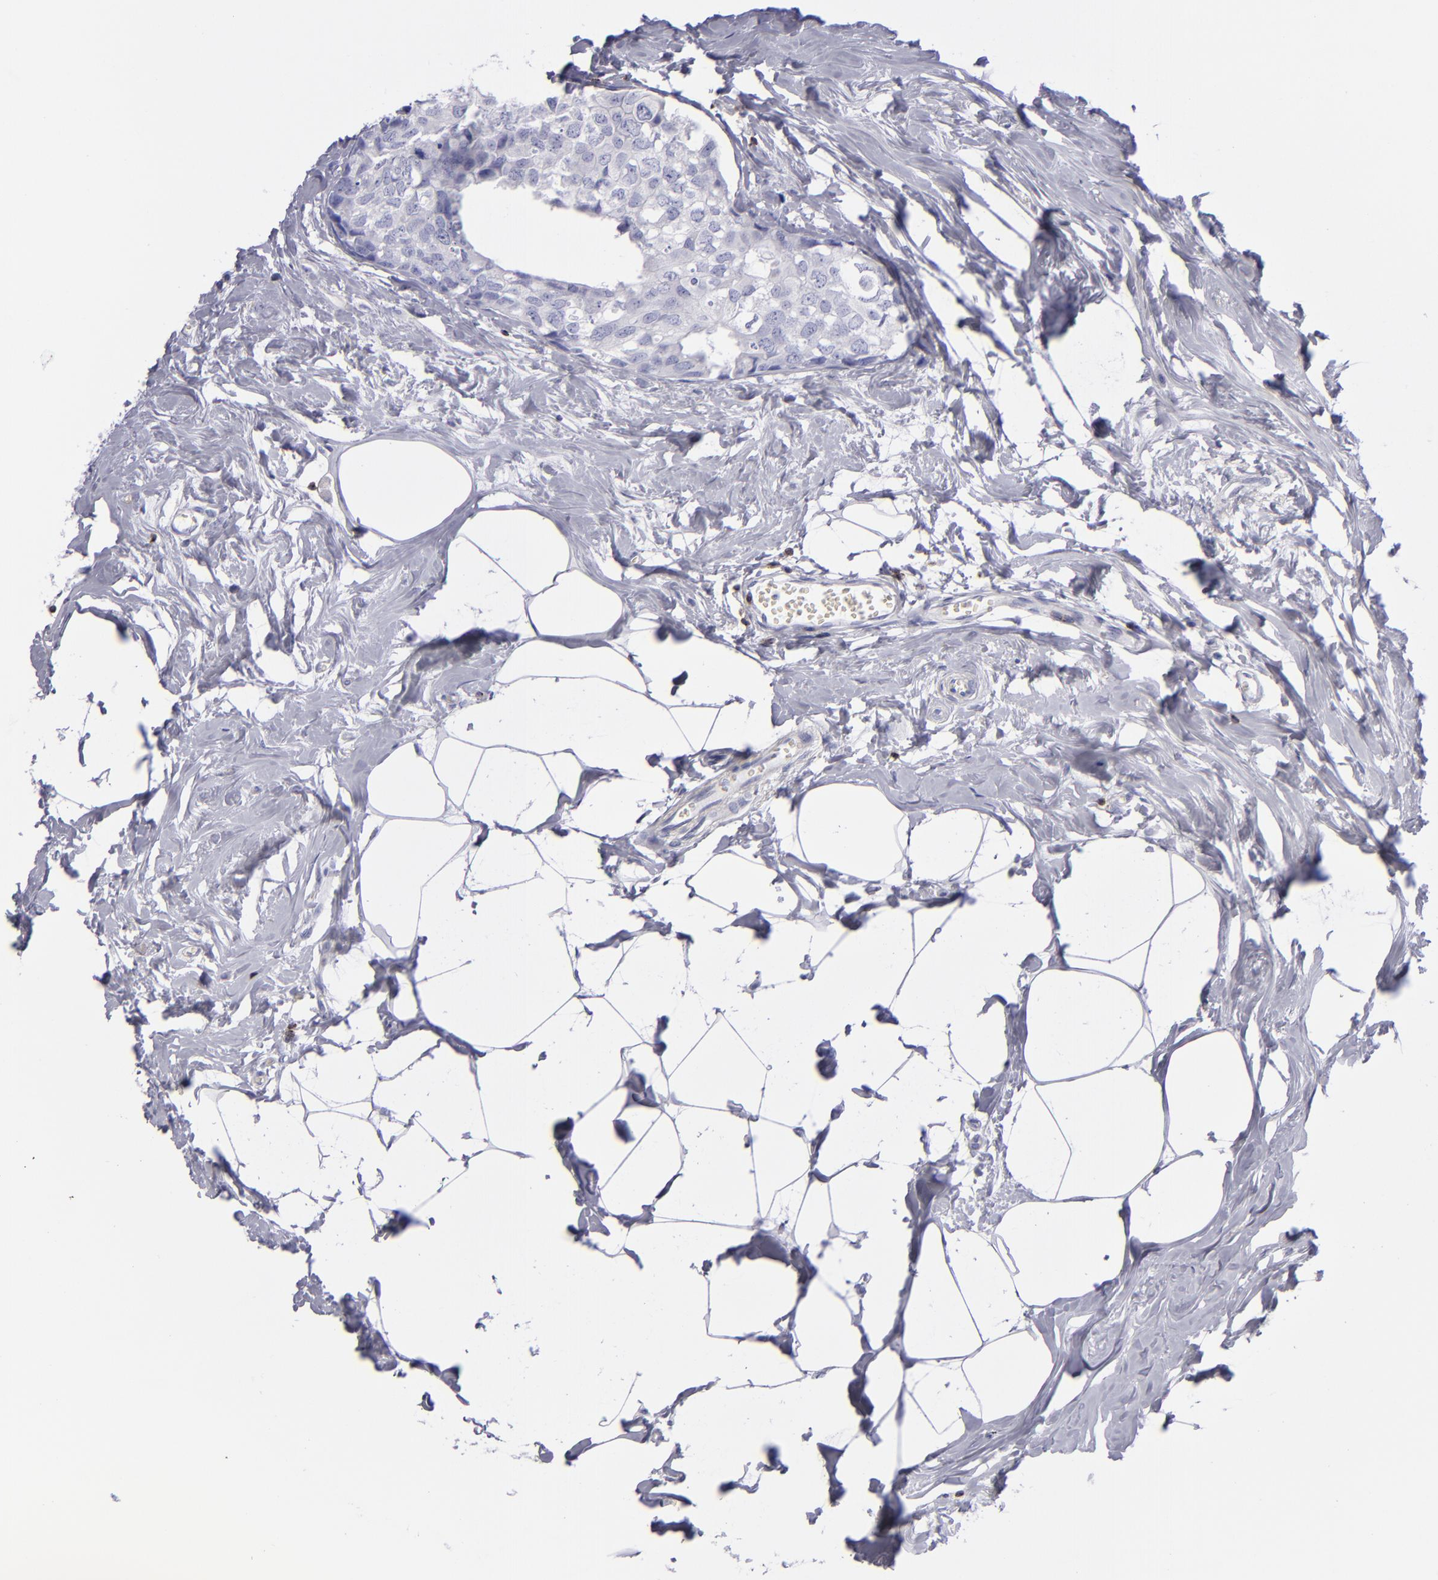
{"staining": {"intensity": "negative", "quantity": "none", "location": "none"}, "tissue": "breast cancer", "cell_type": "Tumor cells", "image_type": "cancer", "snomed": [{"axis": "morphology", "description": "Normal tissue, NOS"}, {"axis": "morphology", "description": "Duct carcinoma"}, {"axis": "topography", "description": "Breast"}], "caption": "IHC of breast infiltrating ductal carcinoma demonstrates no expression in tumor cells.", "gene": "CD2", "patient": {"sex": "female", "age": 50}}